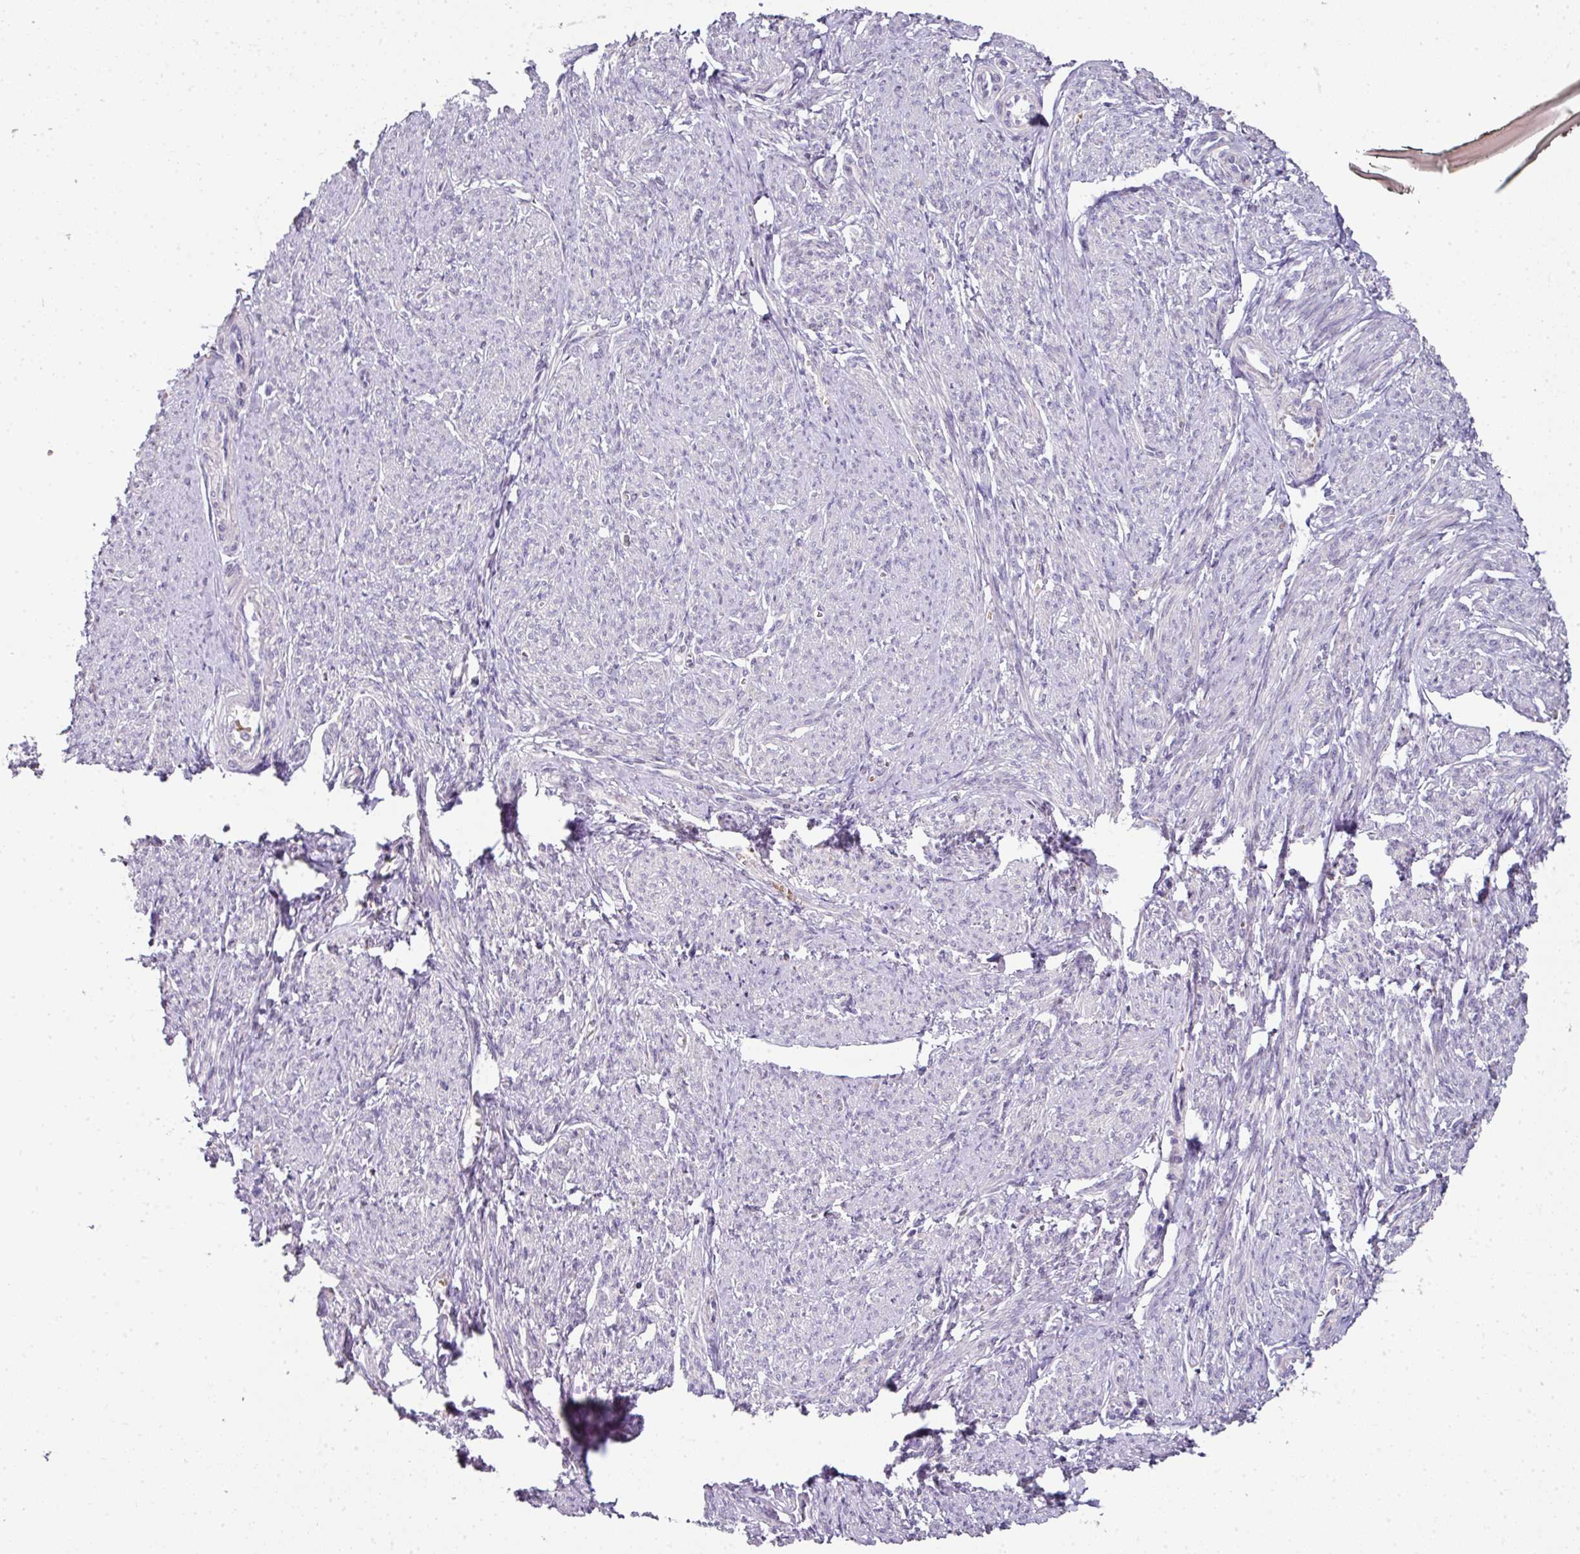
{"staining": {"intensity": "negative", "quantity": "none", "location": "none"}, "tissue": "smooth muscle", "cell_type": "Smooth muscle cells", "image_type": "normal", "snomed": [{"axis": "morphology", "description": "Normal tissue, NOS"}, {"axis": "topography", "description": "Smooth muscle"}], "caption": "DAB immunohistochemical staining of unremarkable human smooth muscle exhibits no significant expression in smooth muscle cells.", "gene": "ANKRD18A", "patient": {"sex": "female", "age": 65}}